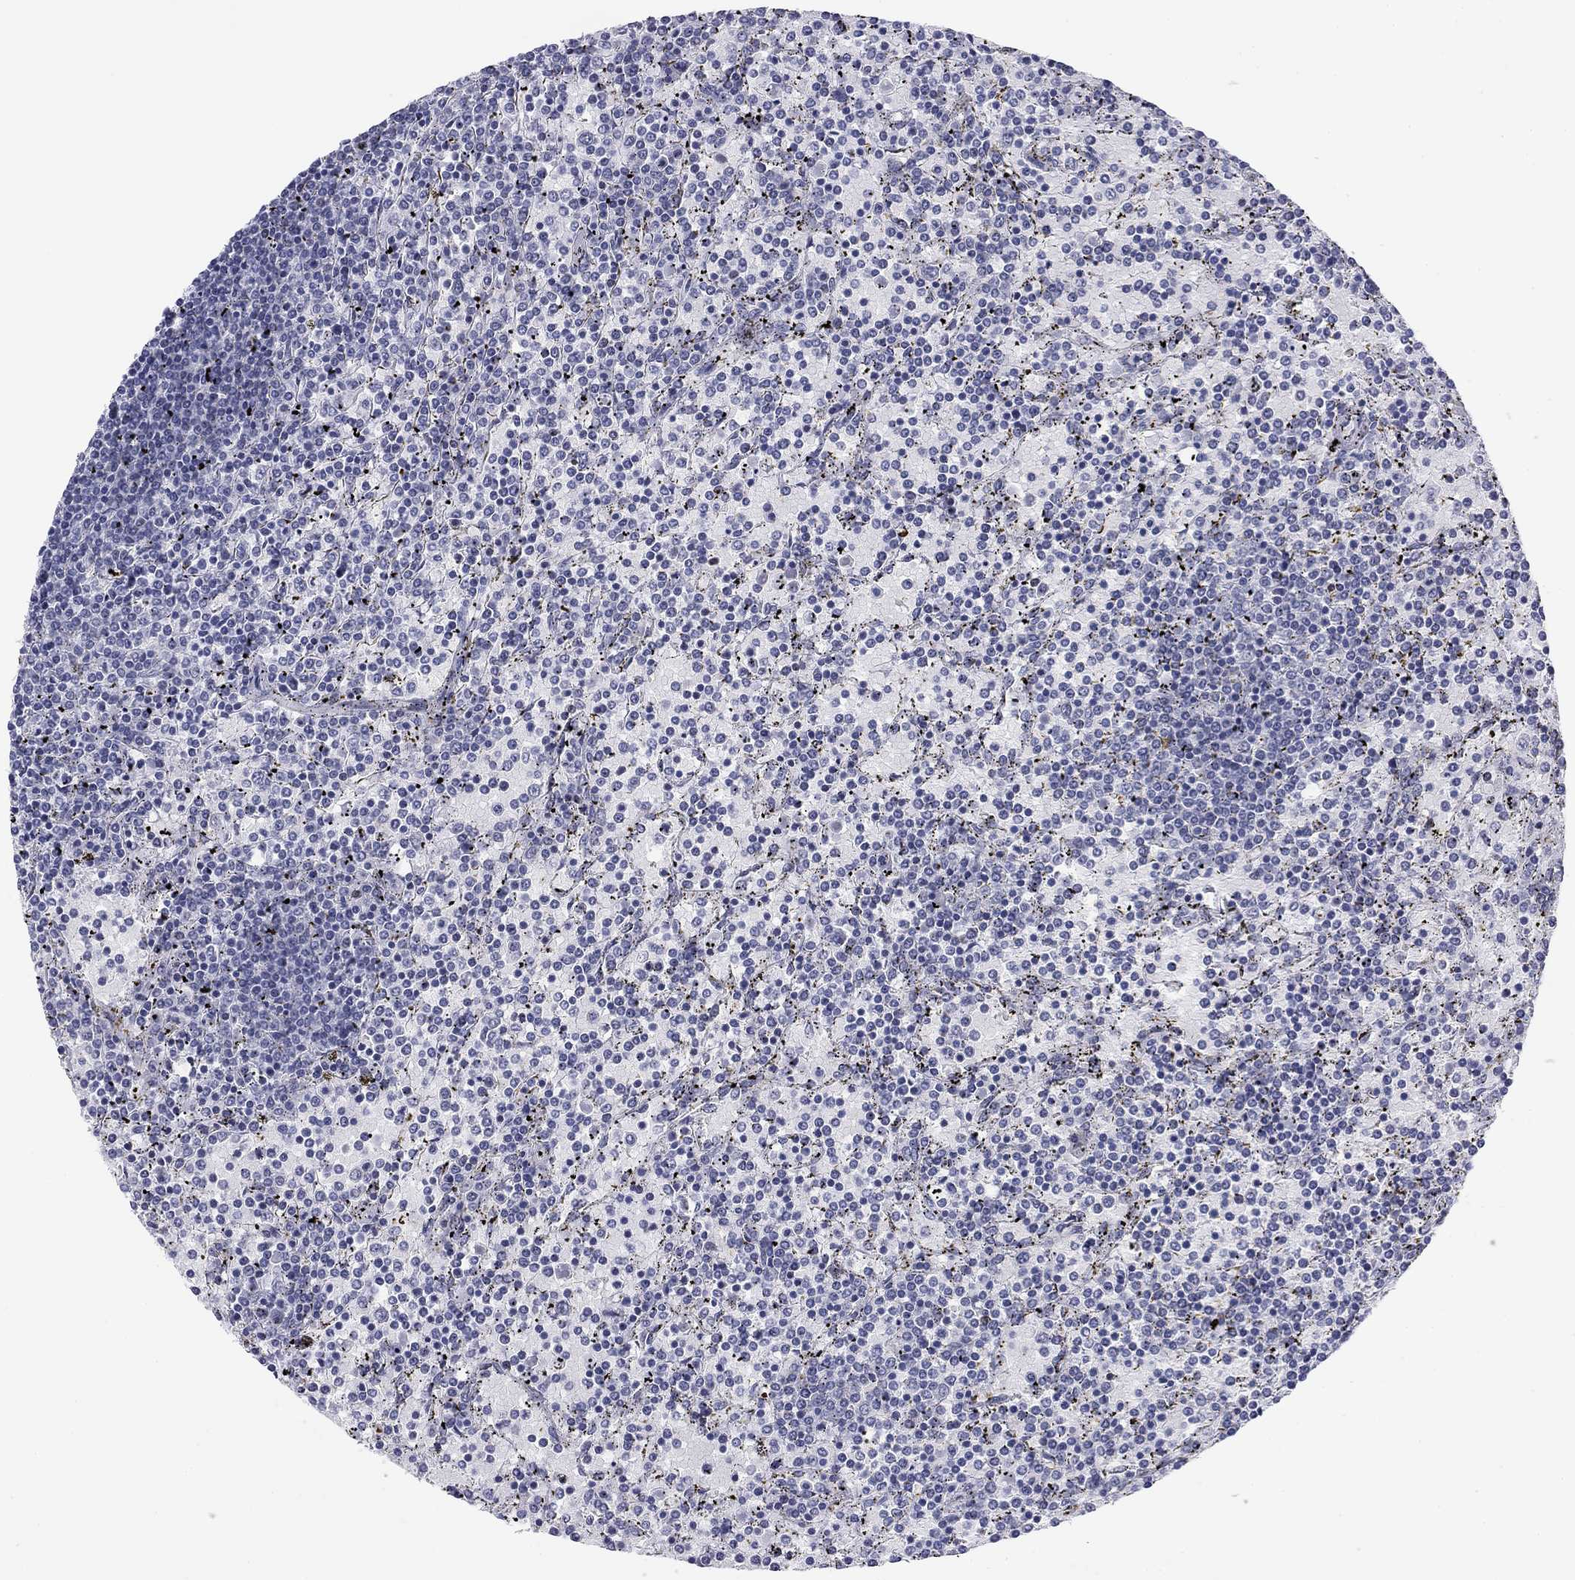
{"staining": {"intensity": "negative", "quantity": "none", "location": "none"}, "tissue": "lymphoma", "cell_type": "Tumor cells", "image_type": "cancer", "snomed": [{"axis": "morphology", "description": "Malignant lymphoma, non-Hodgkin's type, Low grade"}, {"axis": "topography", "description": "Spleen"}], "caption": "IHC of low-grade malignant lymphoma, non-Hodgkin's type reveals no staining in tumor cells.", "gene": "PRPH", "patient": {"sex": "female", "age": 77}}